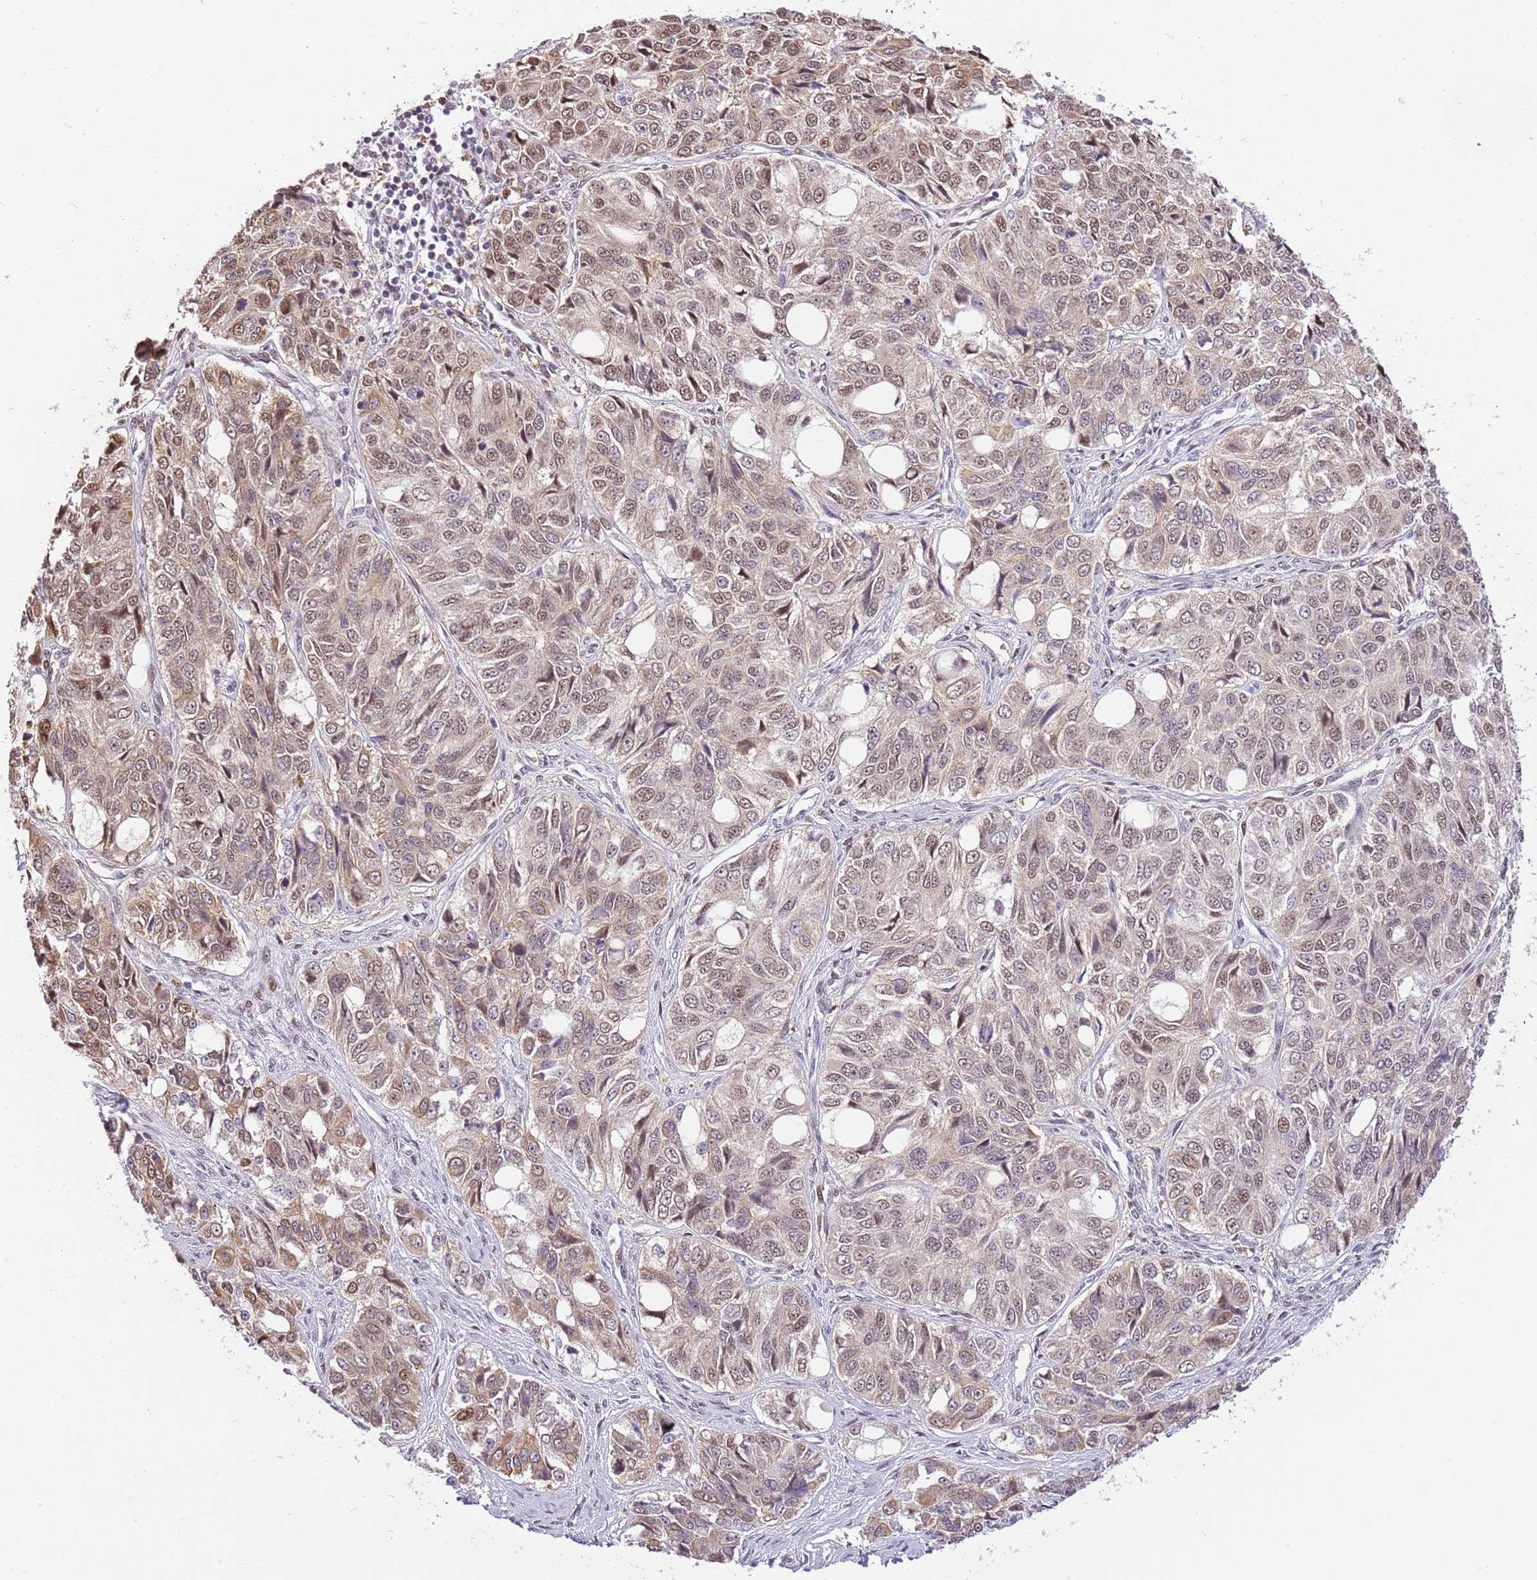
{"staining": {"intensity": "weak", "quantity": ">75%", "location": "cytoplasmic/membranous,nuclear"}, "tissue": "ovarian cancer", "cell_type": "Tumor cells", "image_type": "cancer", "snomed": [{"axis": "morphology", "description": "Carcinoma, endometroid"}, {"axis": "topography", "description": "Ovary"}], "caption": "Protein expression analysis of human ovarian cancer reveals weak cytoplasmic/membranous and nuclear positivity in about >75% of tumor cells. (Brightfield microscopy of DAB IHC at high magnification).", "gene": "RFK", "patient": {"sex": "female", "age": 51}}